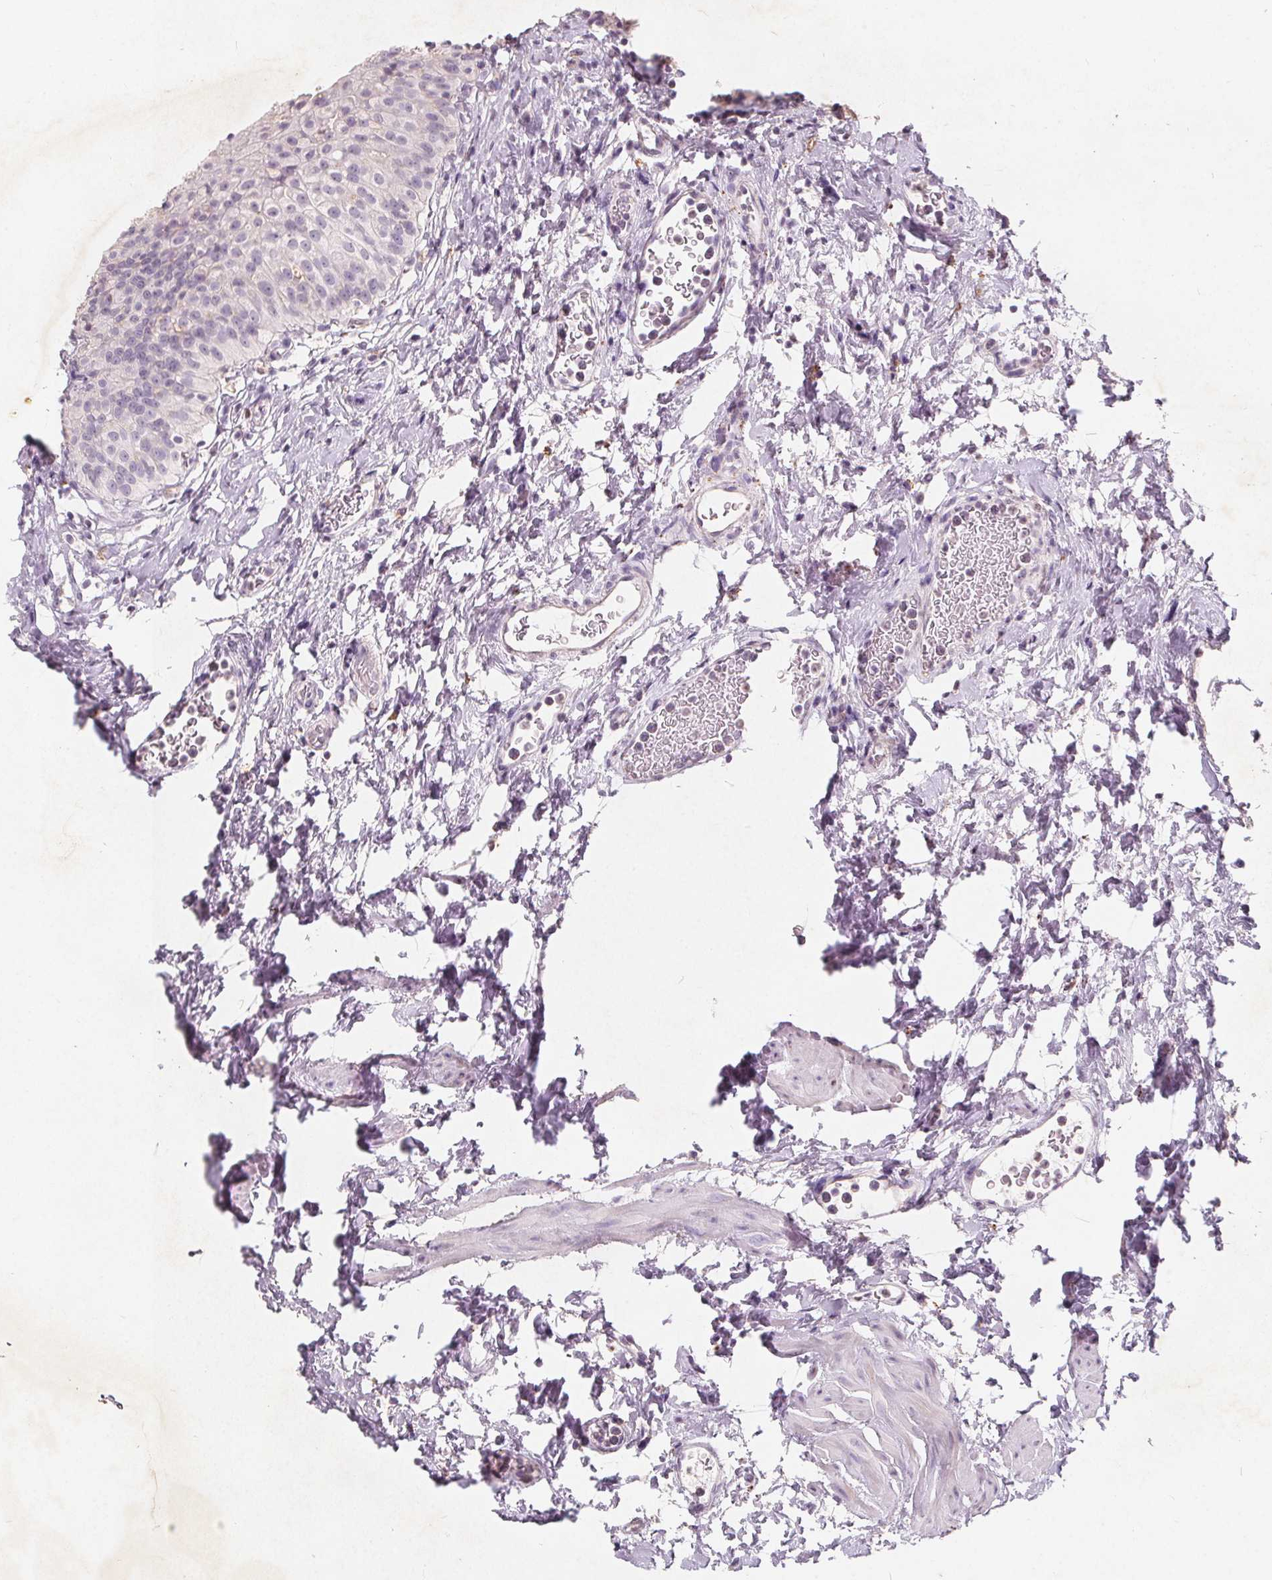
{"staining": {"intensity": "negative", "quantity": "none", "location": "none"}, "tissue": "urinary bladder", "cell_type": "Urothelial cells", "image_type": "normal", "snomed": [{"axis": "morphology", "description": "Normal tissue, NOS"}, {"axis": "topography", "description": "Urinary bladder"}], "caption": "This is an immunohistochemistry photomicrograph of unremarkable human urinary bladder. There is no expression in urothelial cells.", "gene": "C19orf84", "patient": {"sex": "male", "age": 76}}